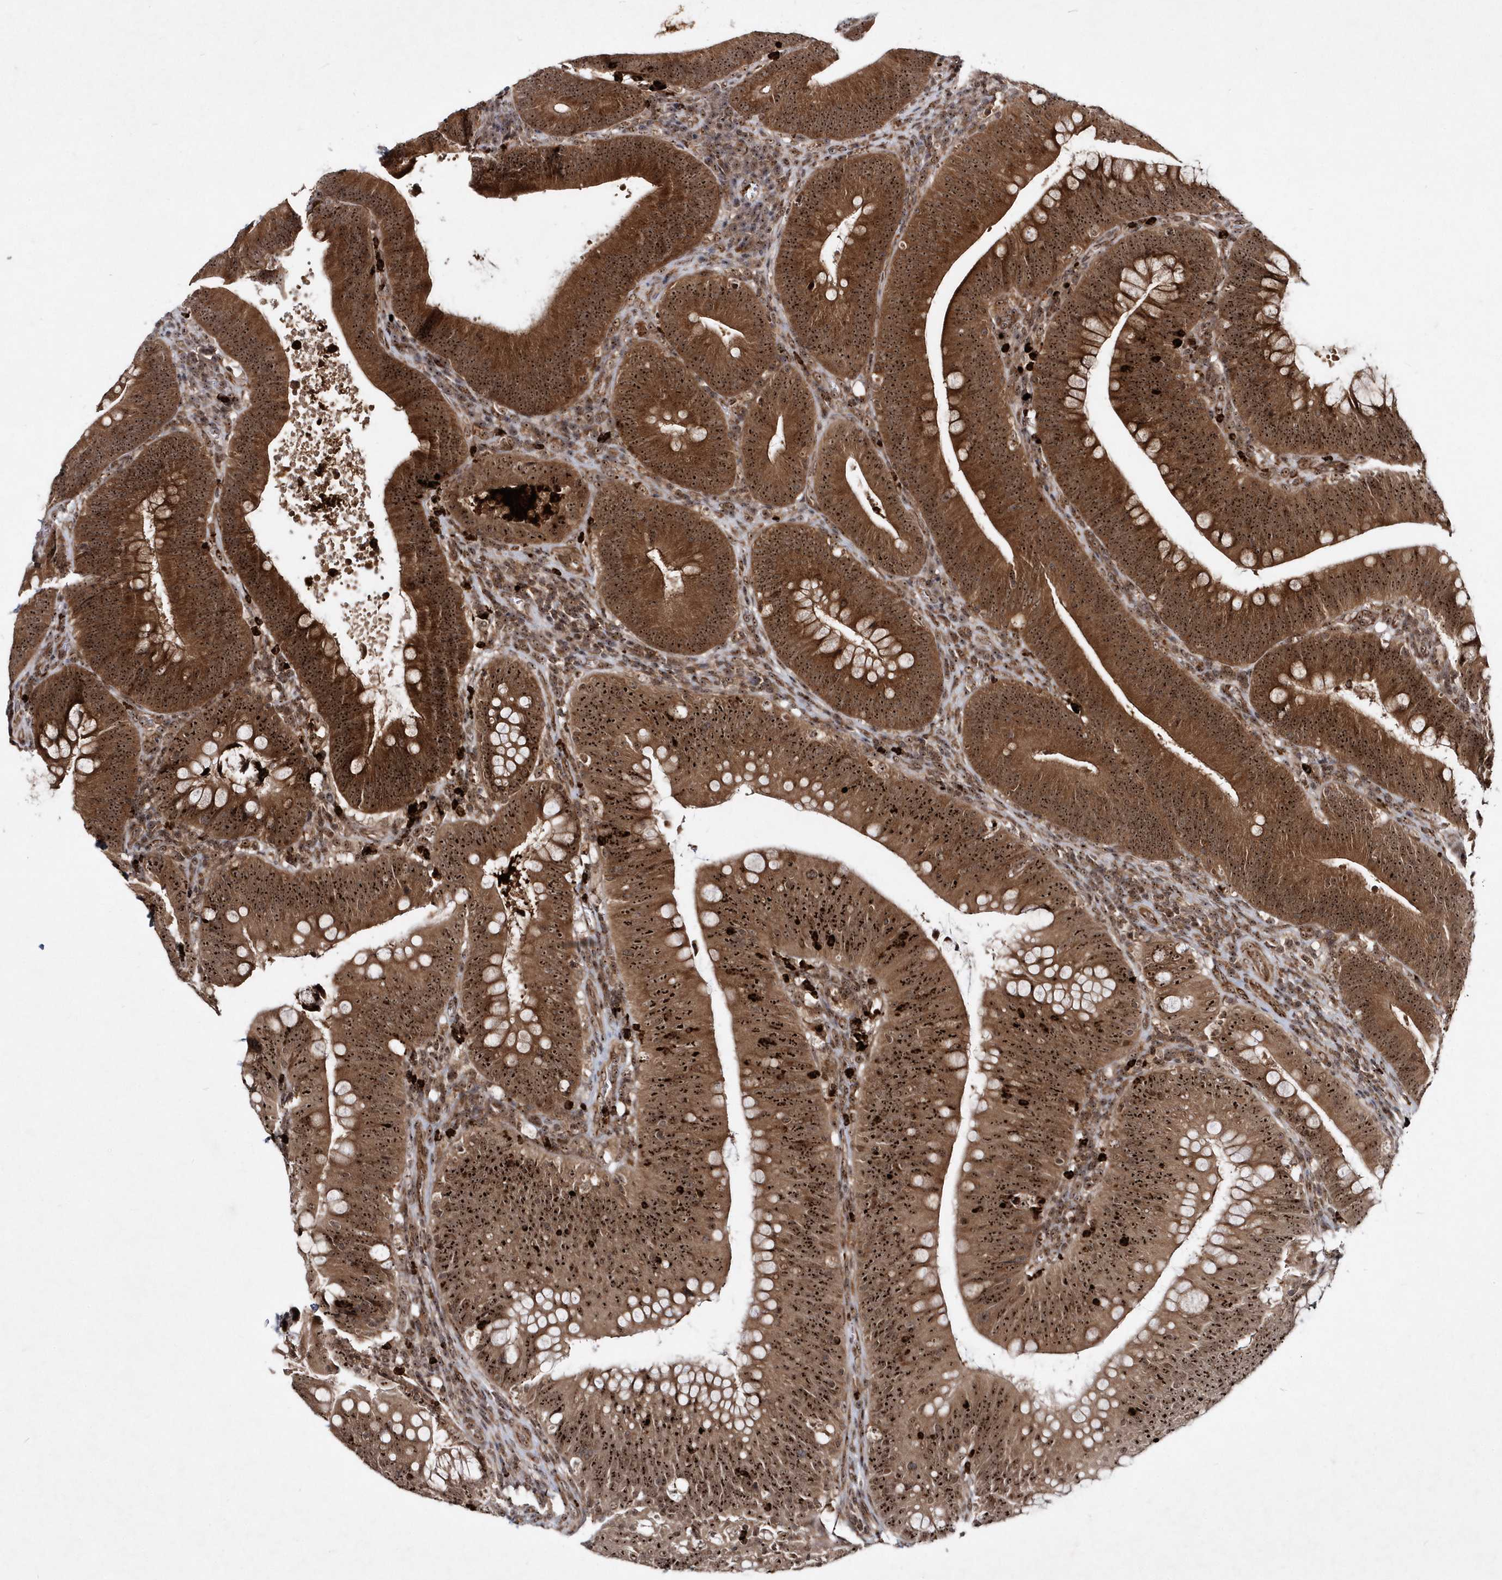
{"staining": {"intensity": "strong", "quantity": ">75%", "location": "cytoplasmic/membranous,nuclear"}, "tissue": "colorectal cancer", "cell_type": "Tumor cells", "image_type": "cancer", "snomed": [{"axis": "morphology", "description": "Normal tissue, NOS"}, {"axis": "topography", "description": "Colon"}], "caption": "Protein expression analysis of colorectal cancer demonstrates strong cytoplasmic/membranous and nuclear staining in approximately >75% of tumor cells.", "gene": "SOWAHB", "patient": {"sex": "female", "age": 82}}